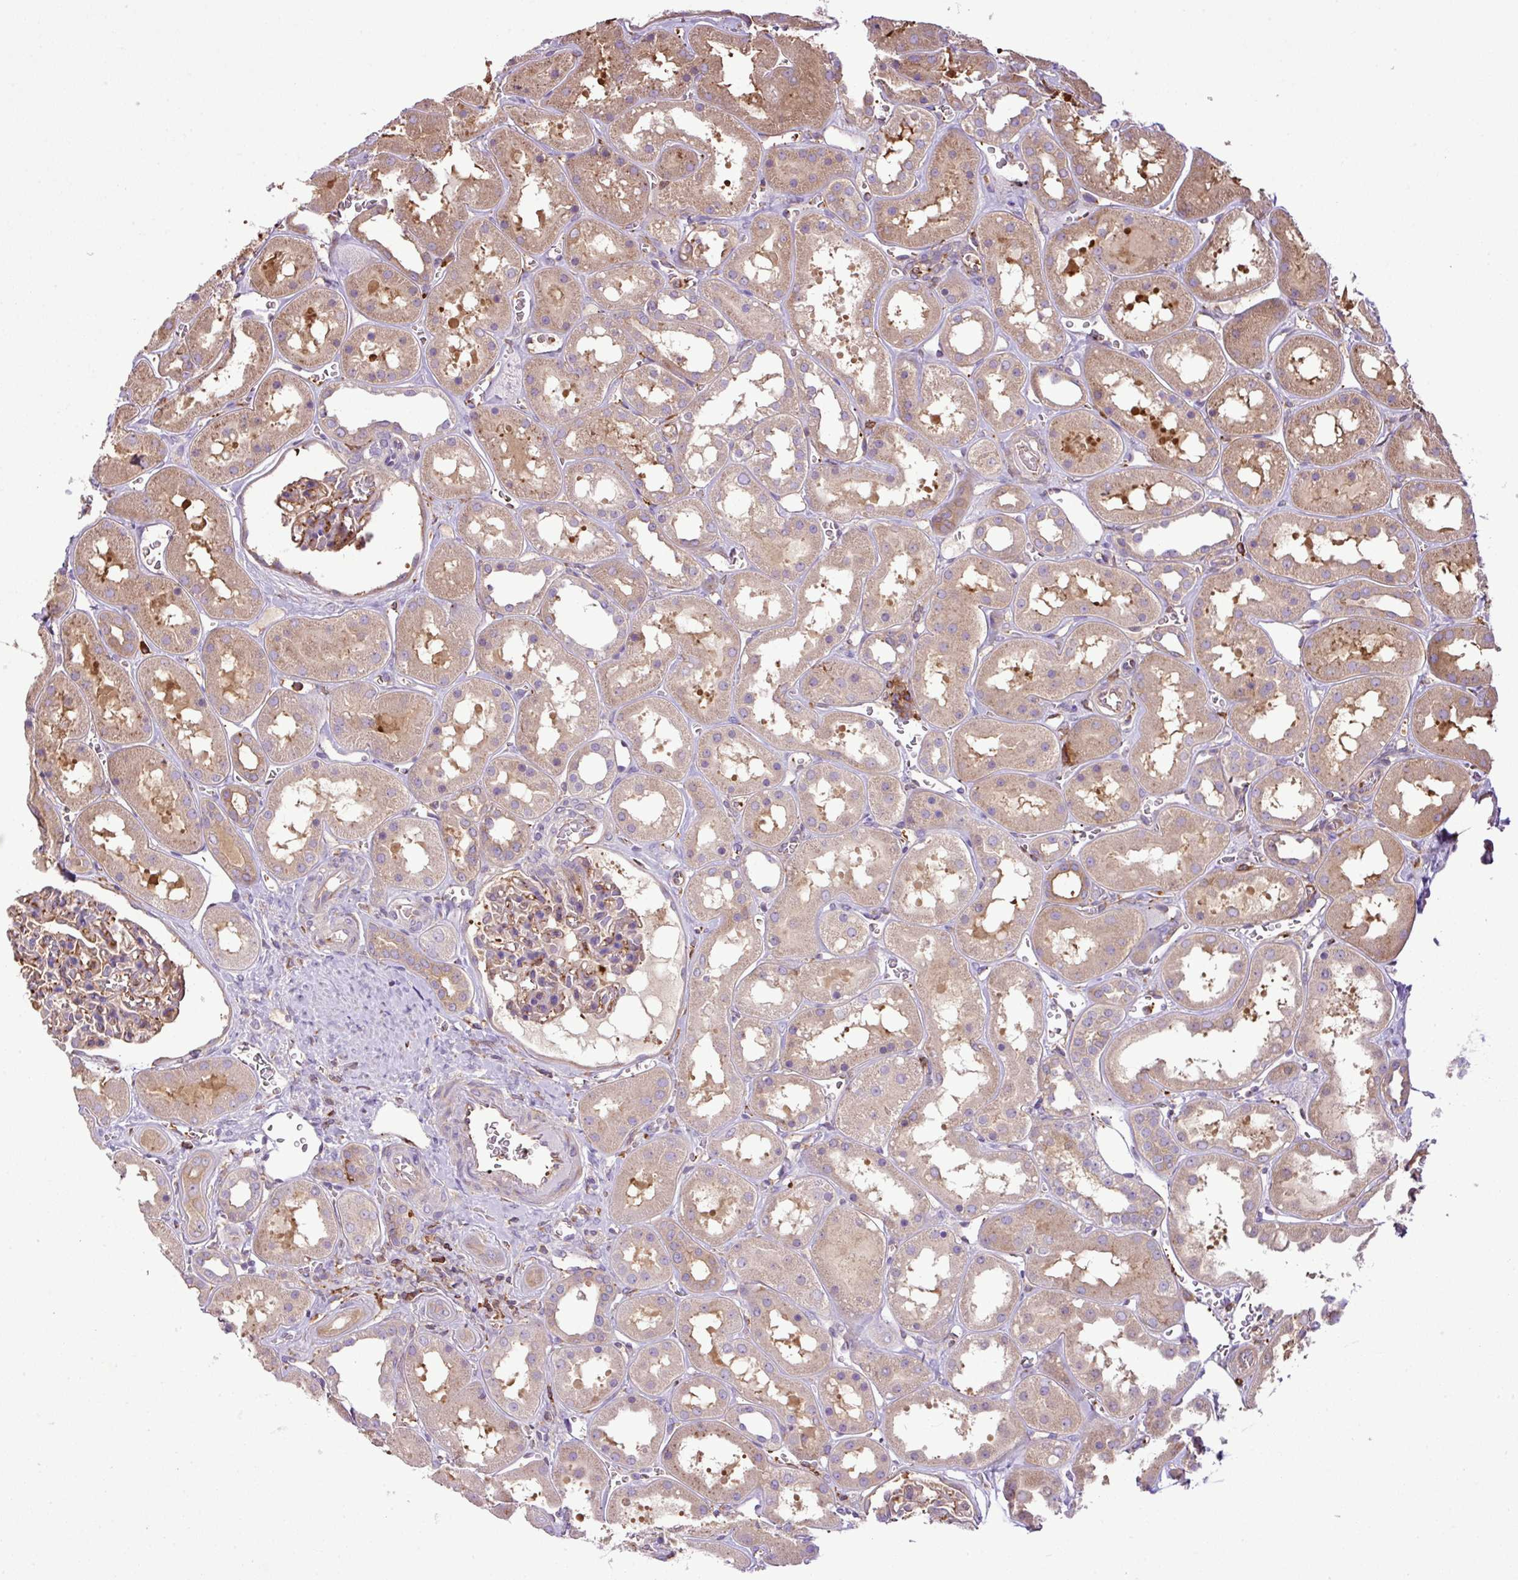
{"staining": {"intensity": "weak", "quantity": "25%-75%", "location": "cytoplasmic/membranous"}, "tissue": "kidney", "cell_type": "Cells in glomeruli", "image_type": "normal", "snomed": [{"axis": "morphology", "description": "Normal tissue, NOS"}, {"axis": "topography", "description": "Kidney"}], "caption": "This image exhibits immunohistochemistry staining of normal human kidney, with low weak cytoplasmic/membranous positivity in approximately 25%-75% of cells in glomeruli.", "gene": "PGAP6", "patient": {"sex": "female", "age": 41}}